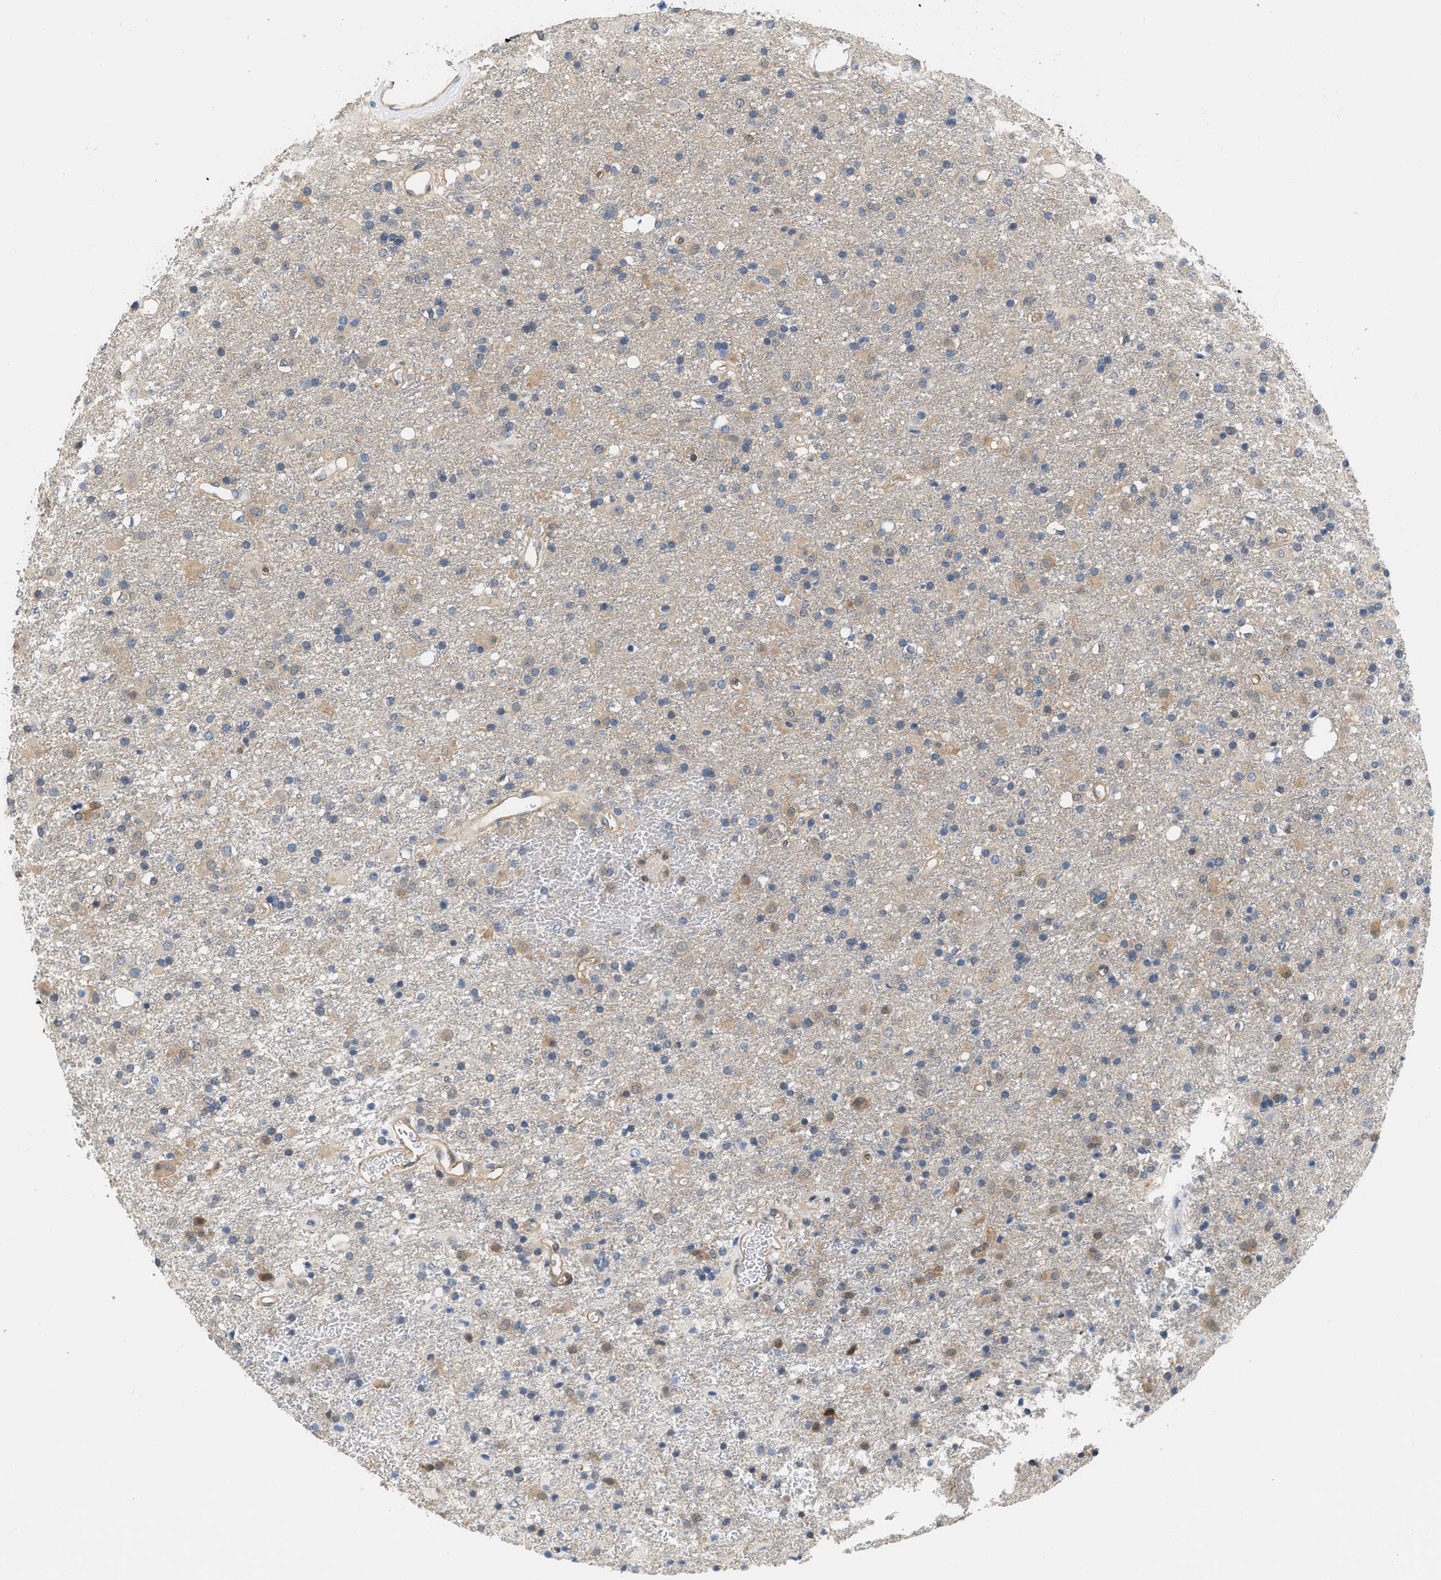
{"staining": {"intensity": "weak", "quantity": "25%-75%", "location": "cytoplasmic/membranous"}, "tissue": "glioma", "cell_type": "Tumor cells", "image_type": "cancer", "snomed": [{"axis": "morphology", "description": "Glioma, malignant, Low grade"}, {"axis": "topography", "description": "Brain"}], "caption": "Immunohistochemistry (DAB) staining of glioma shows weak cytoplasmic/membranous protein expression in about 25%-75% of tumor cells.", "gene": "EIF4EBP2", "patient": {"sex": "male", "age": 65}}